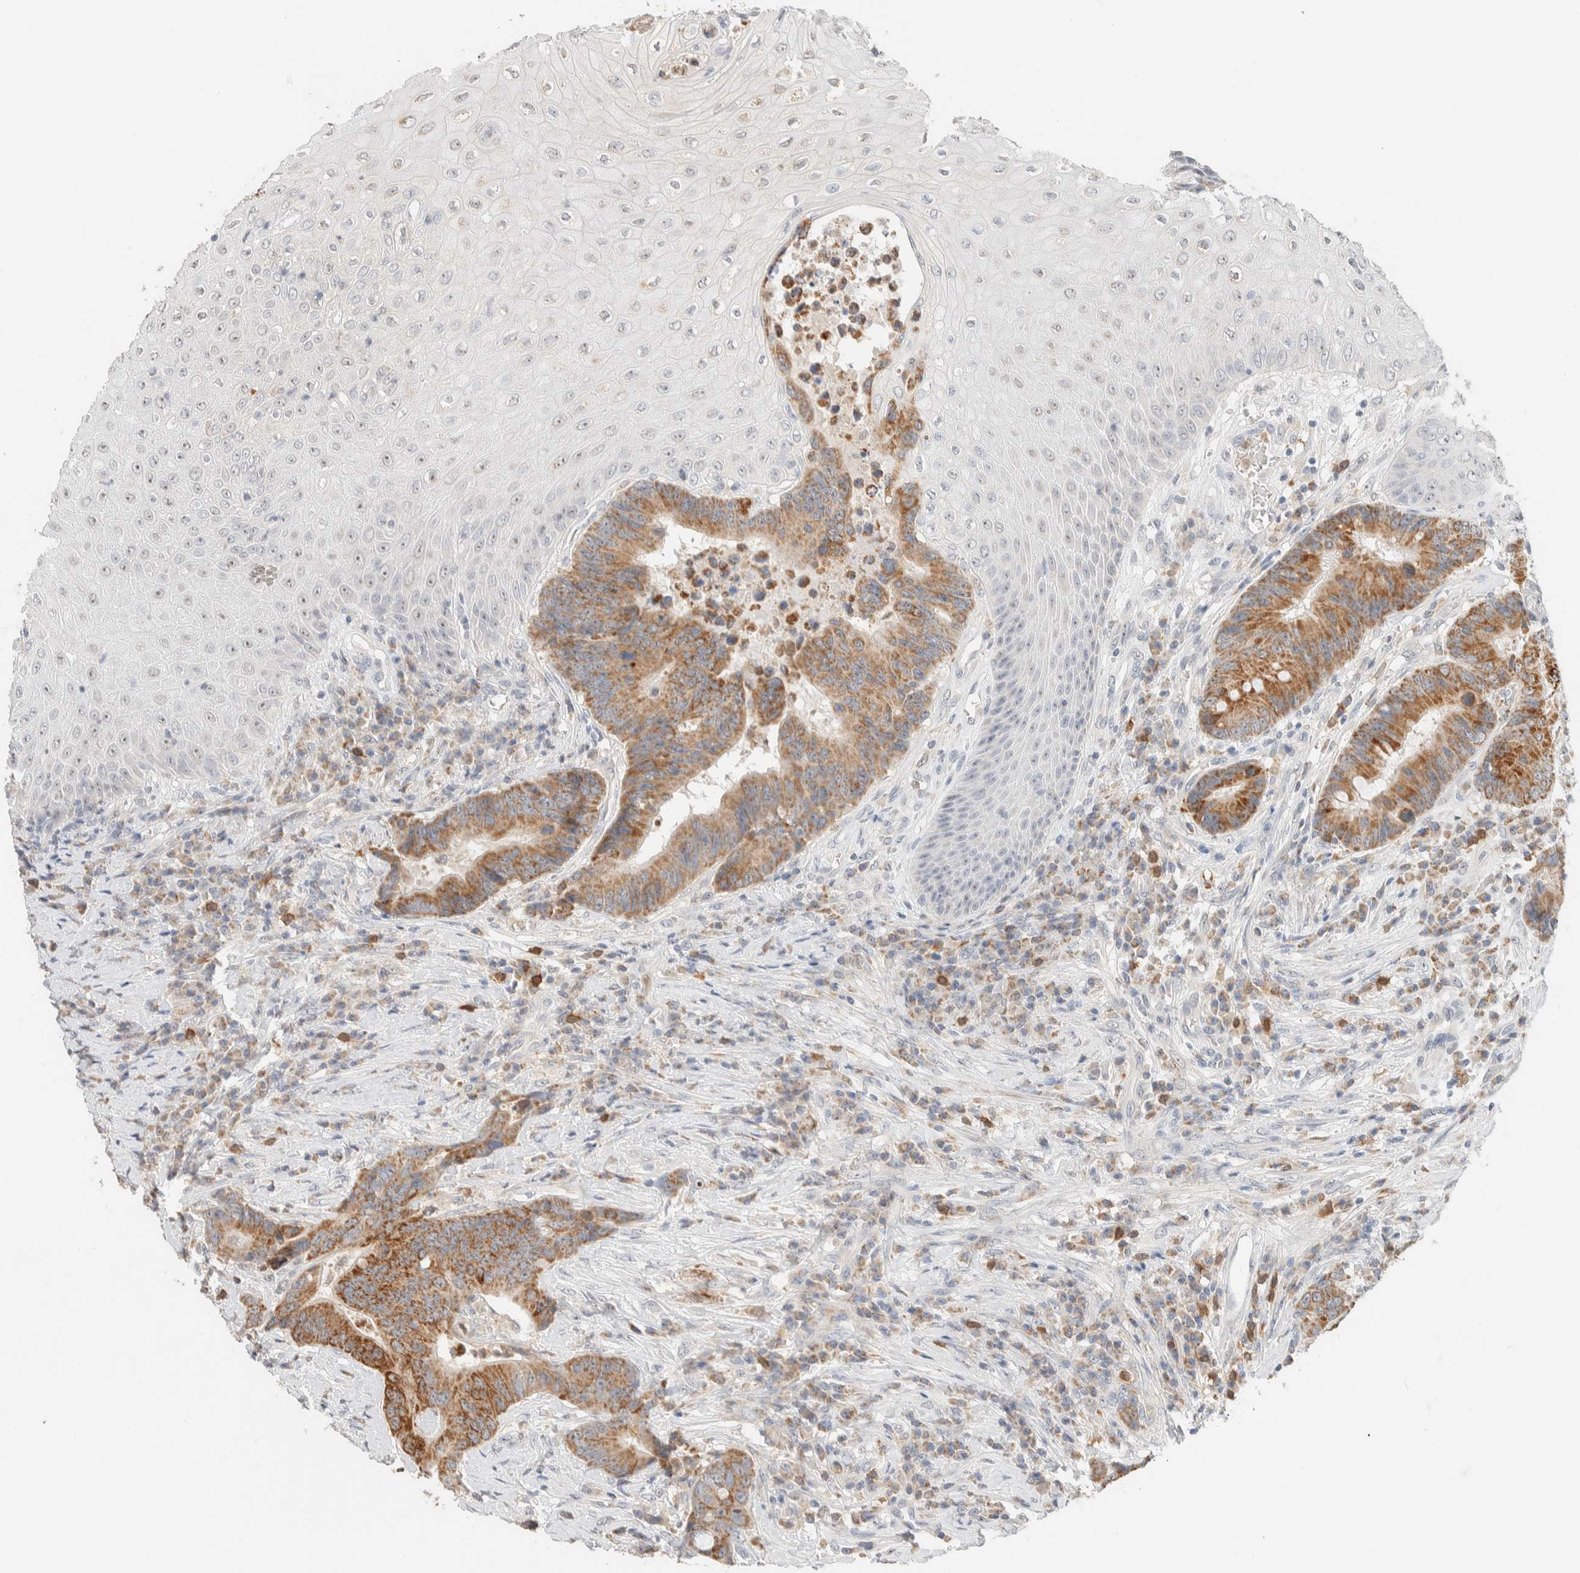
{"staining": {"intensity": "moderate", "quantity": ">75%", "location": "cytoplasmic/membranous"}, "tissue": "colorectal cancer", "cell_type": "Tumor cells", "image_type": "cancer", "snomed": [{"axis": "morphology", "description": "Adenocarcinoma, NOS"}, {"axis": "topography", "description": "Rectum"}, {"axis": "topography", "description": "Anal"}], "caption": "Colorectal cancer (adenocarcinoma) tissue reveals moderate cytoplasmic/membranous expression in approximately >75% of tumor cells, visualized by immunohistochemistry.", "gene": "HDHD3", "patient": {"sex": "female", "age": 89}}